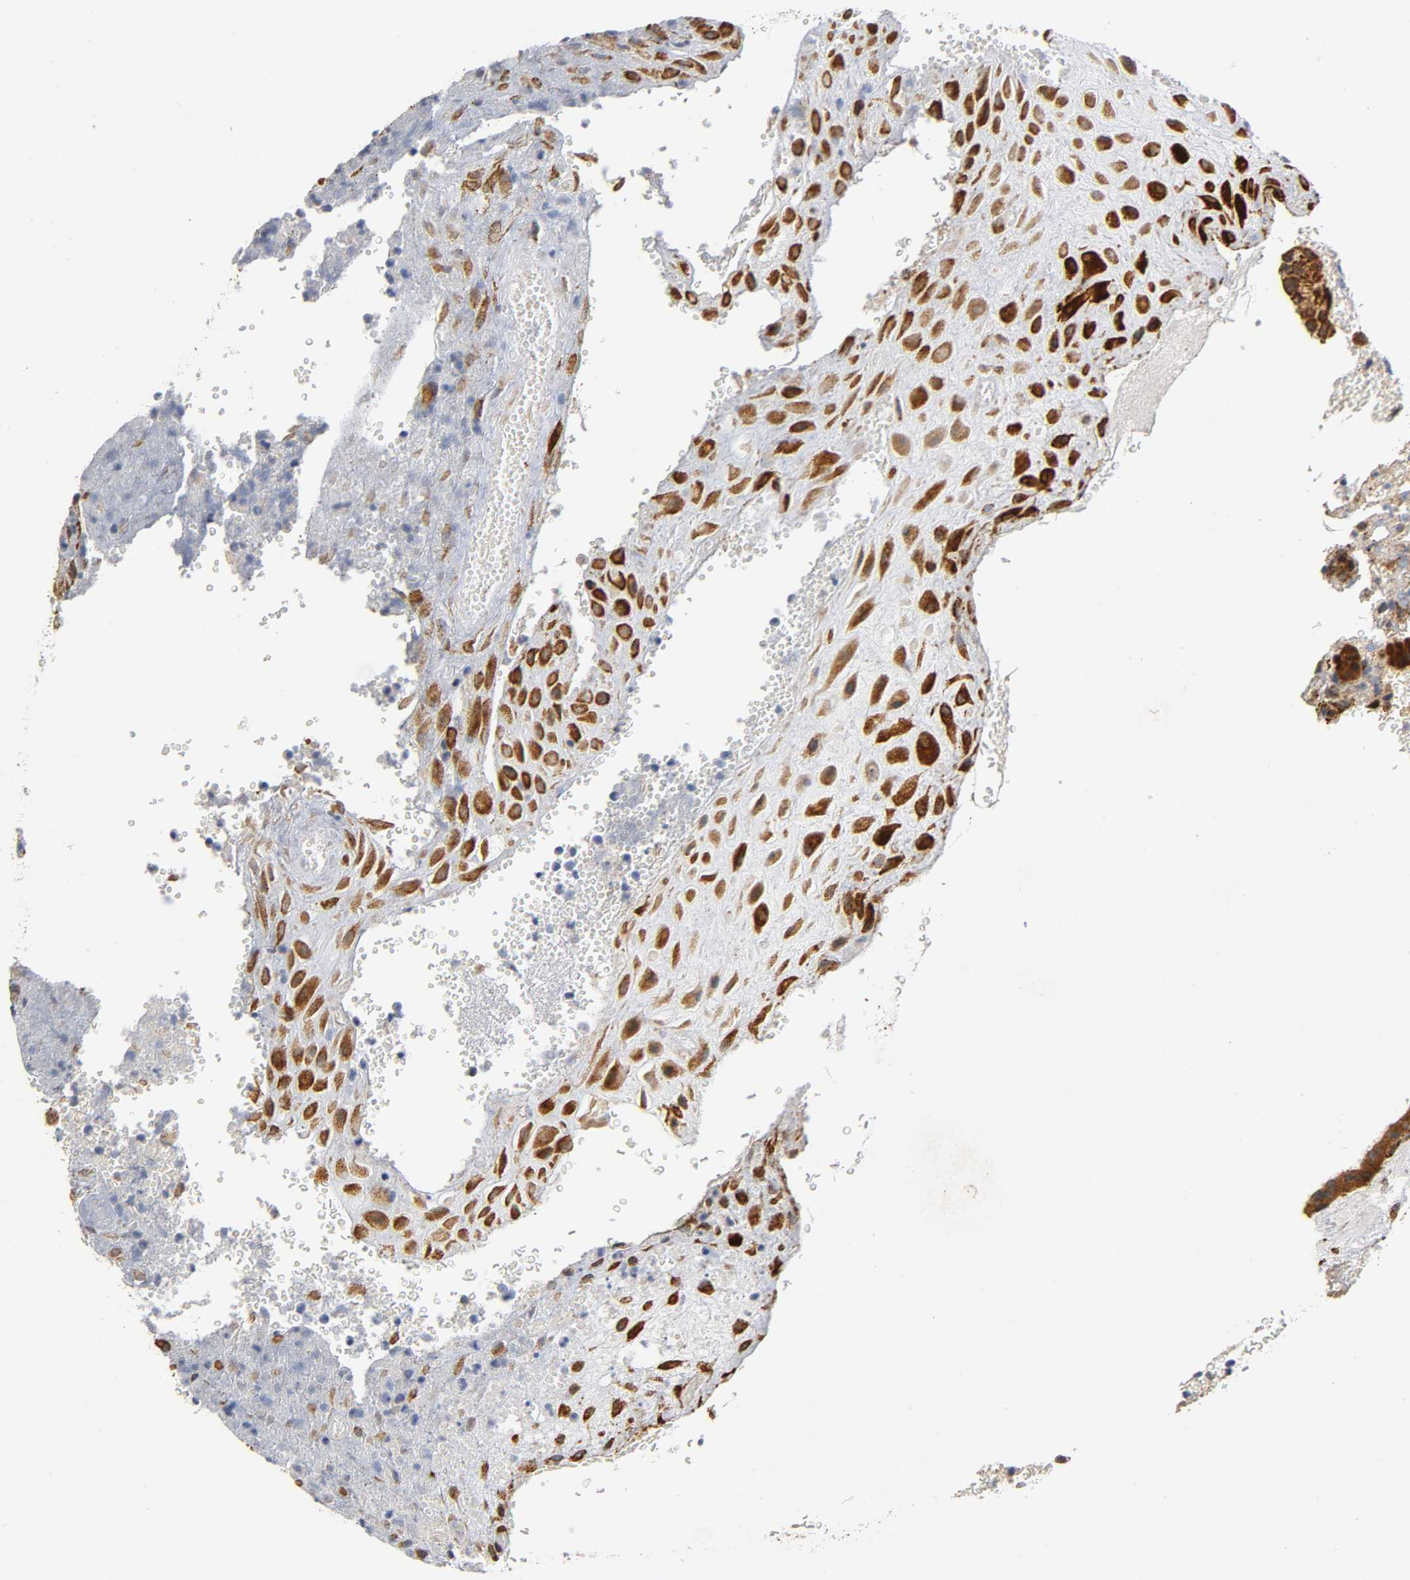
{"staining": {"intensity": "strong", "quantity": ">75%", "location": "cytoplasmic/membranous"}, "tissue": "placenta", "cell_type": "Decidual cells", "image_type": "normal", "snomed": [{"axis": "morphology", "description": "Normal tissue, NOS"}, {"axis": "topography", "description": "Placenta"}], "caption": "A histopathology image showing strong cytoplasmic/membranous expression in approximately >75% of decidual cells in normal placenta, as visualized by brown immunohistochemical staining.", "gene": "SOS2", "patient": {"sex": "female", "age": 19}}